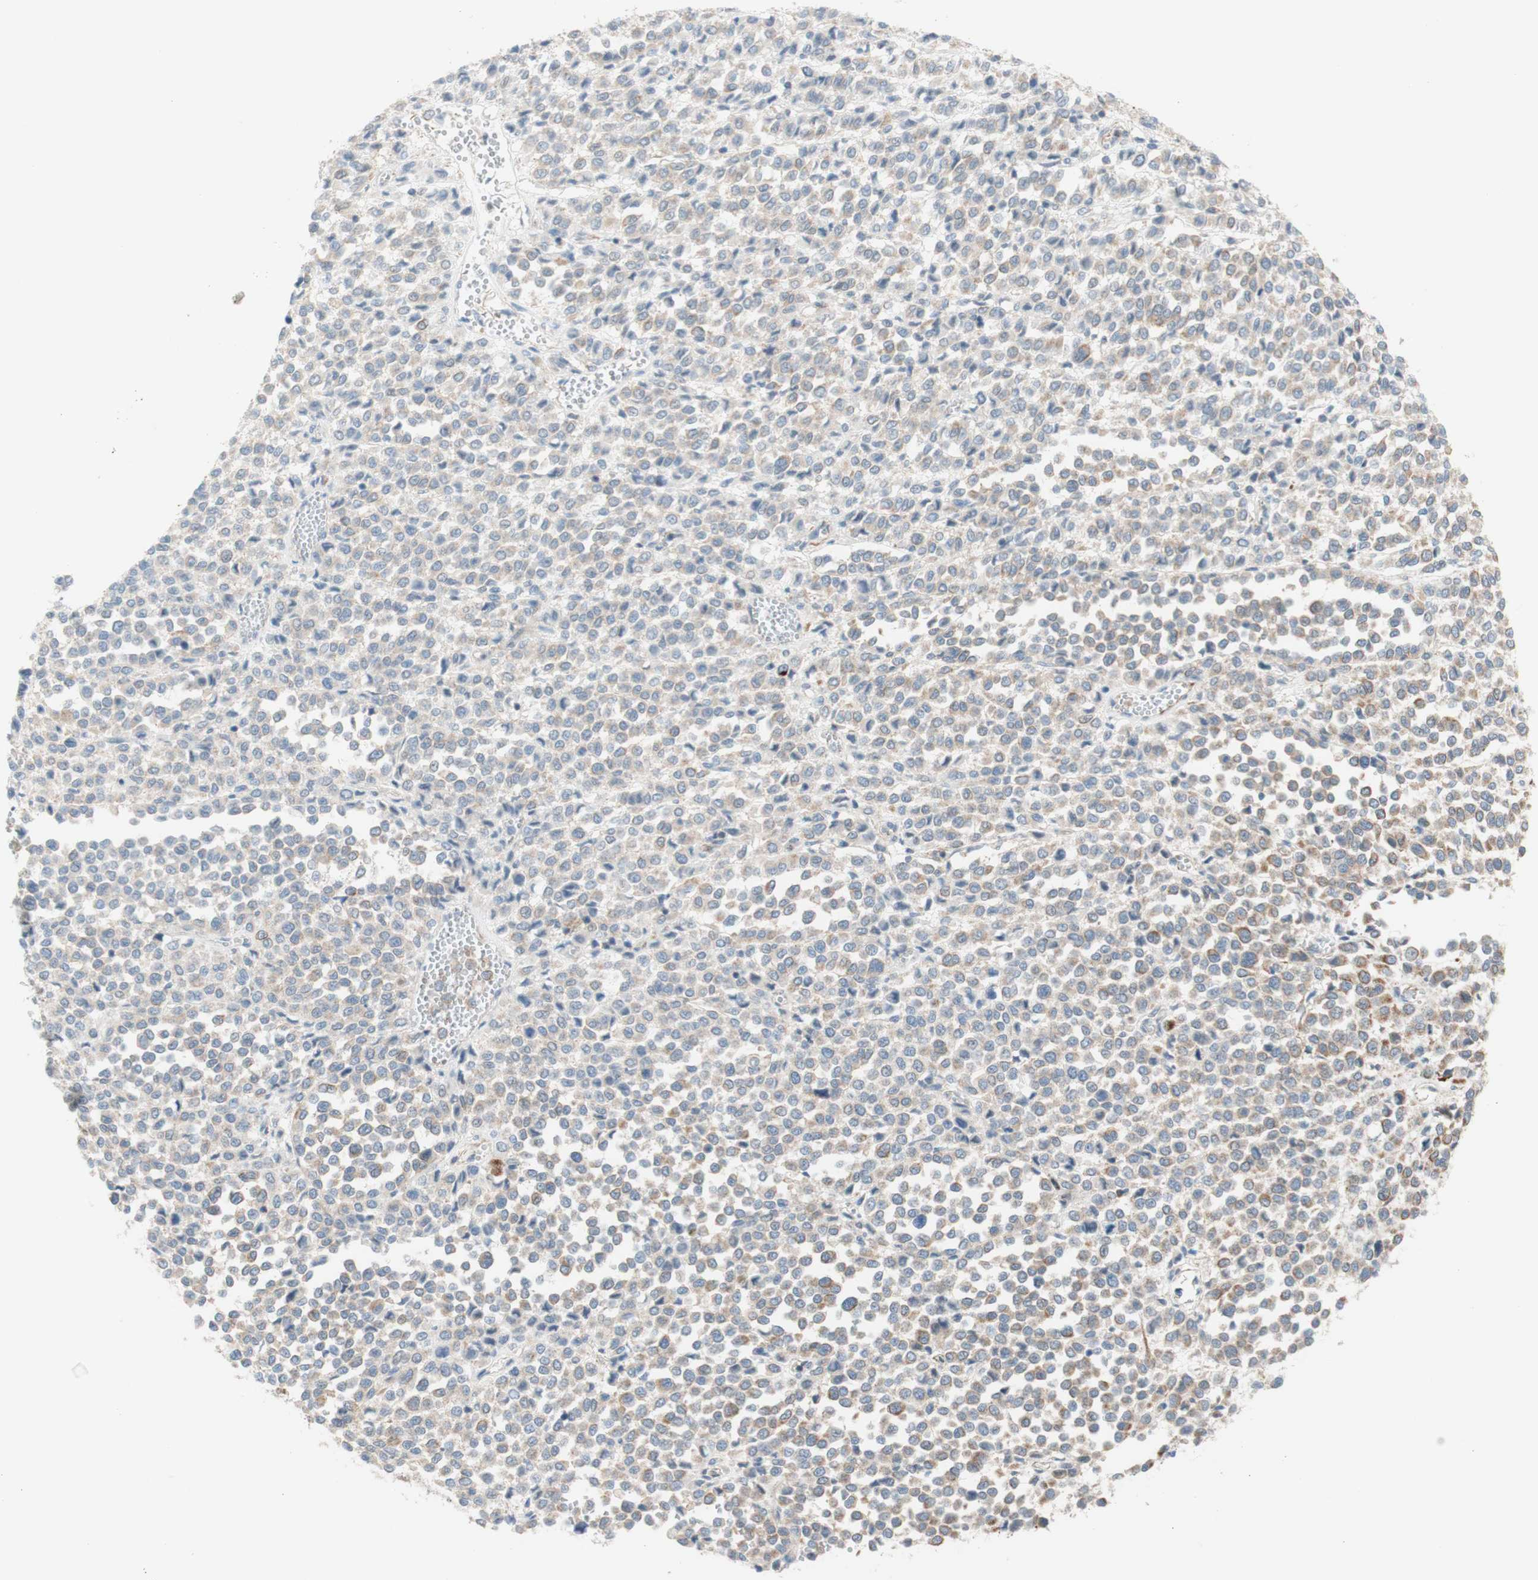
{"staining": {"intensity": "weak", "quantity": ">75%", "location": "cytoplasmic/membranous"}, "tissue": "melanoma", "cell_type": "Tumor cells", "image_type": "cancer", "snomed": [{"axis": "morphology", "description": "Malignant melanoma, Metastatic site"}, {"axis": "topography", "description": "Pancreas"}], "caption": "Tumor cells demonstrate low levels of weak cytoplasmic/membranous positivity in approximately >75% of cells in melanoma.", "gene": "POU2AF1", "patient": {"sex": "female", "age": 30}}